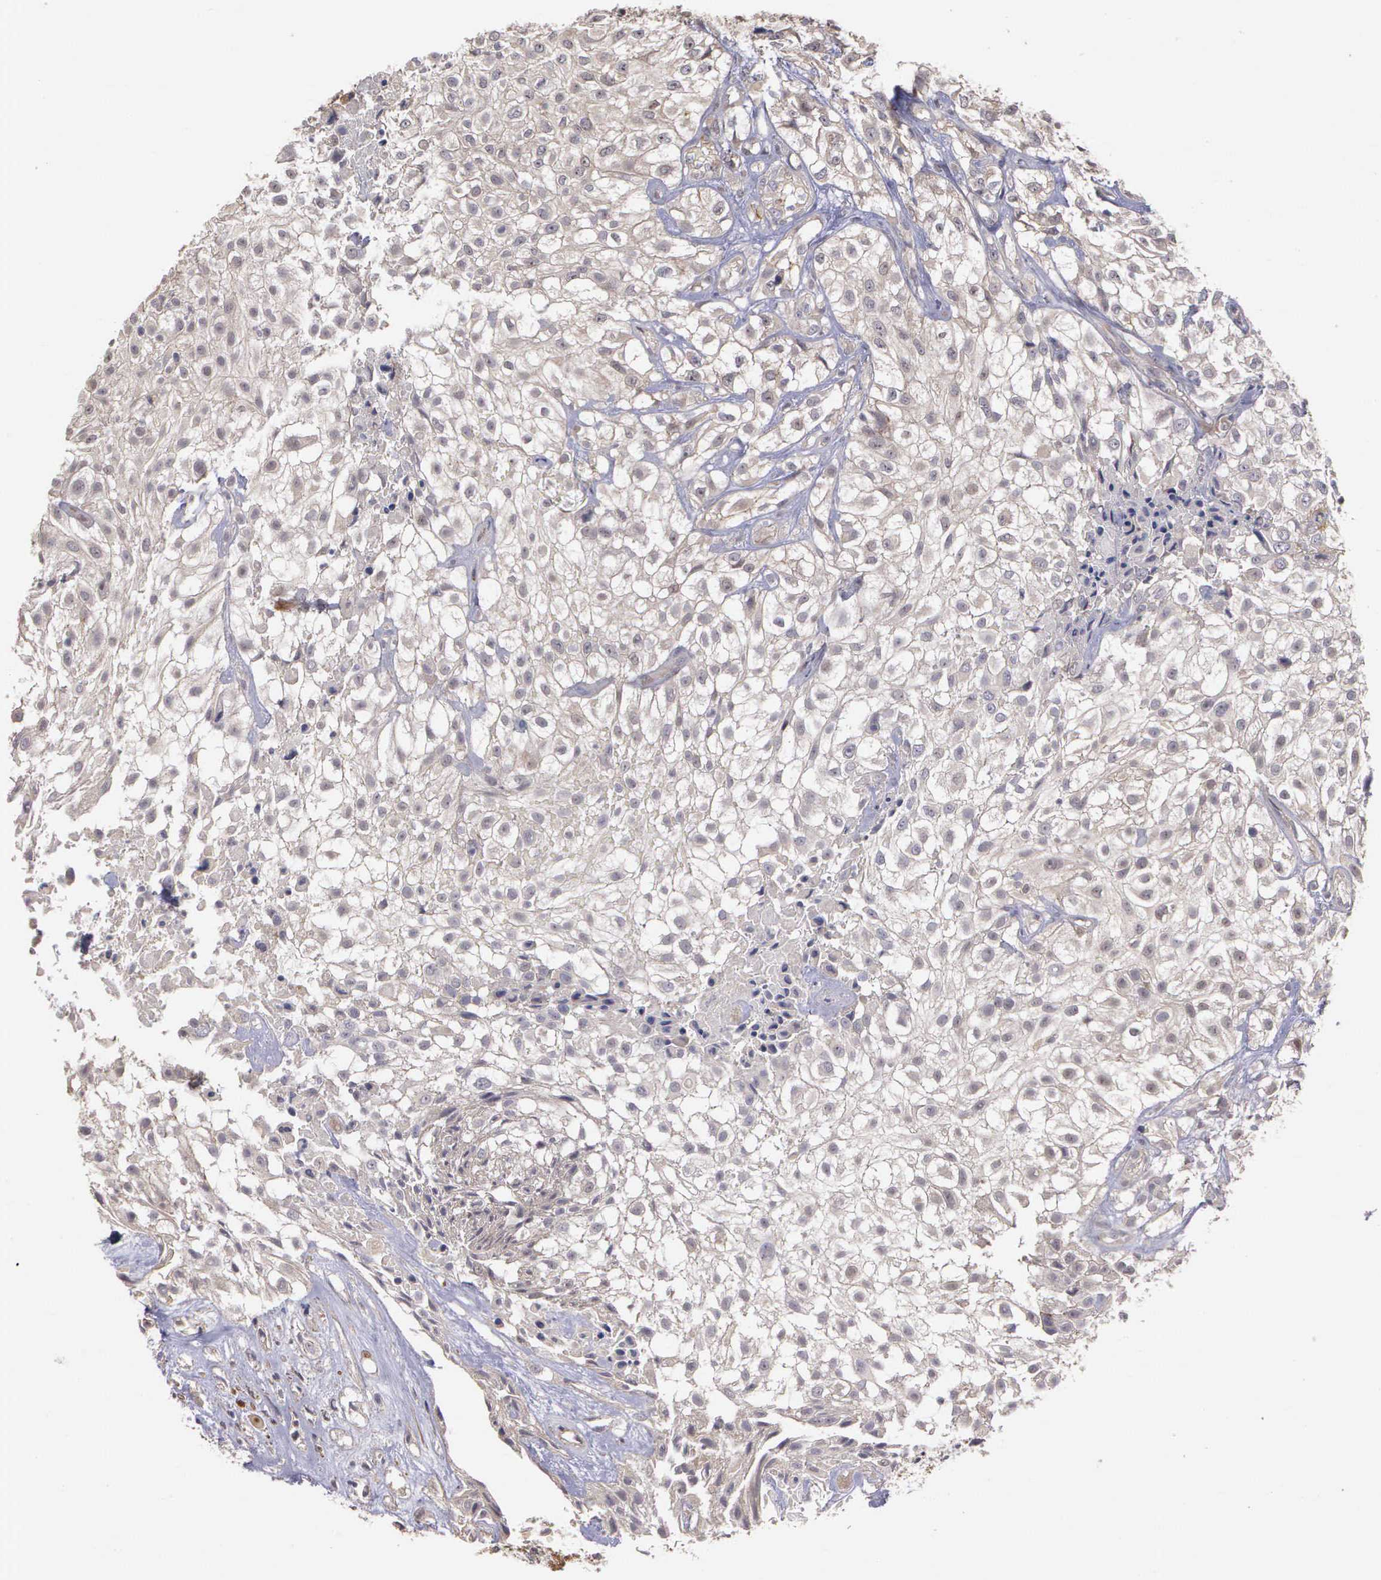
{"staining": {"intensity": "weak", "quantity": ">75%", "location": "cytoplasmic/membranous"}, "tissue": "urothelial cancer", "cell_type": "Tumor cells", "image_type": "cancer", "snomed": [{"axis": "morphology", "description": "Urothelial carcinoma, High grade"}, {"axis": "topography", "description": "Urinary bladder"}], "caption": "Immunohistochemistry staining of urothelial cancer, which reveals low levels of weak cytoplasmic/membranous positivity in about >75% of tumor cells indicating weak cytoplasmic/membranous protein expression. The staining was performed using DAB (brown) for protein detection and nuclei were counterstained in hematoxylin (blue).", "gene": "RTL10", "patient": {"sex": "male", "age": 56}}